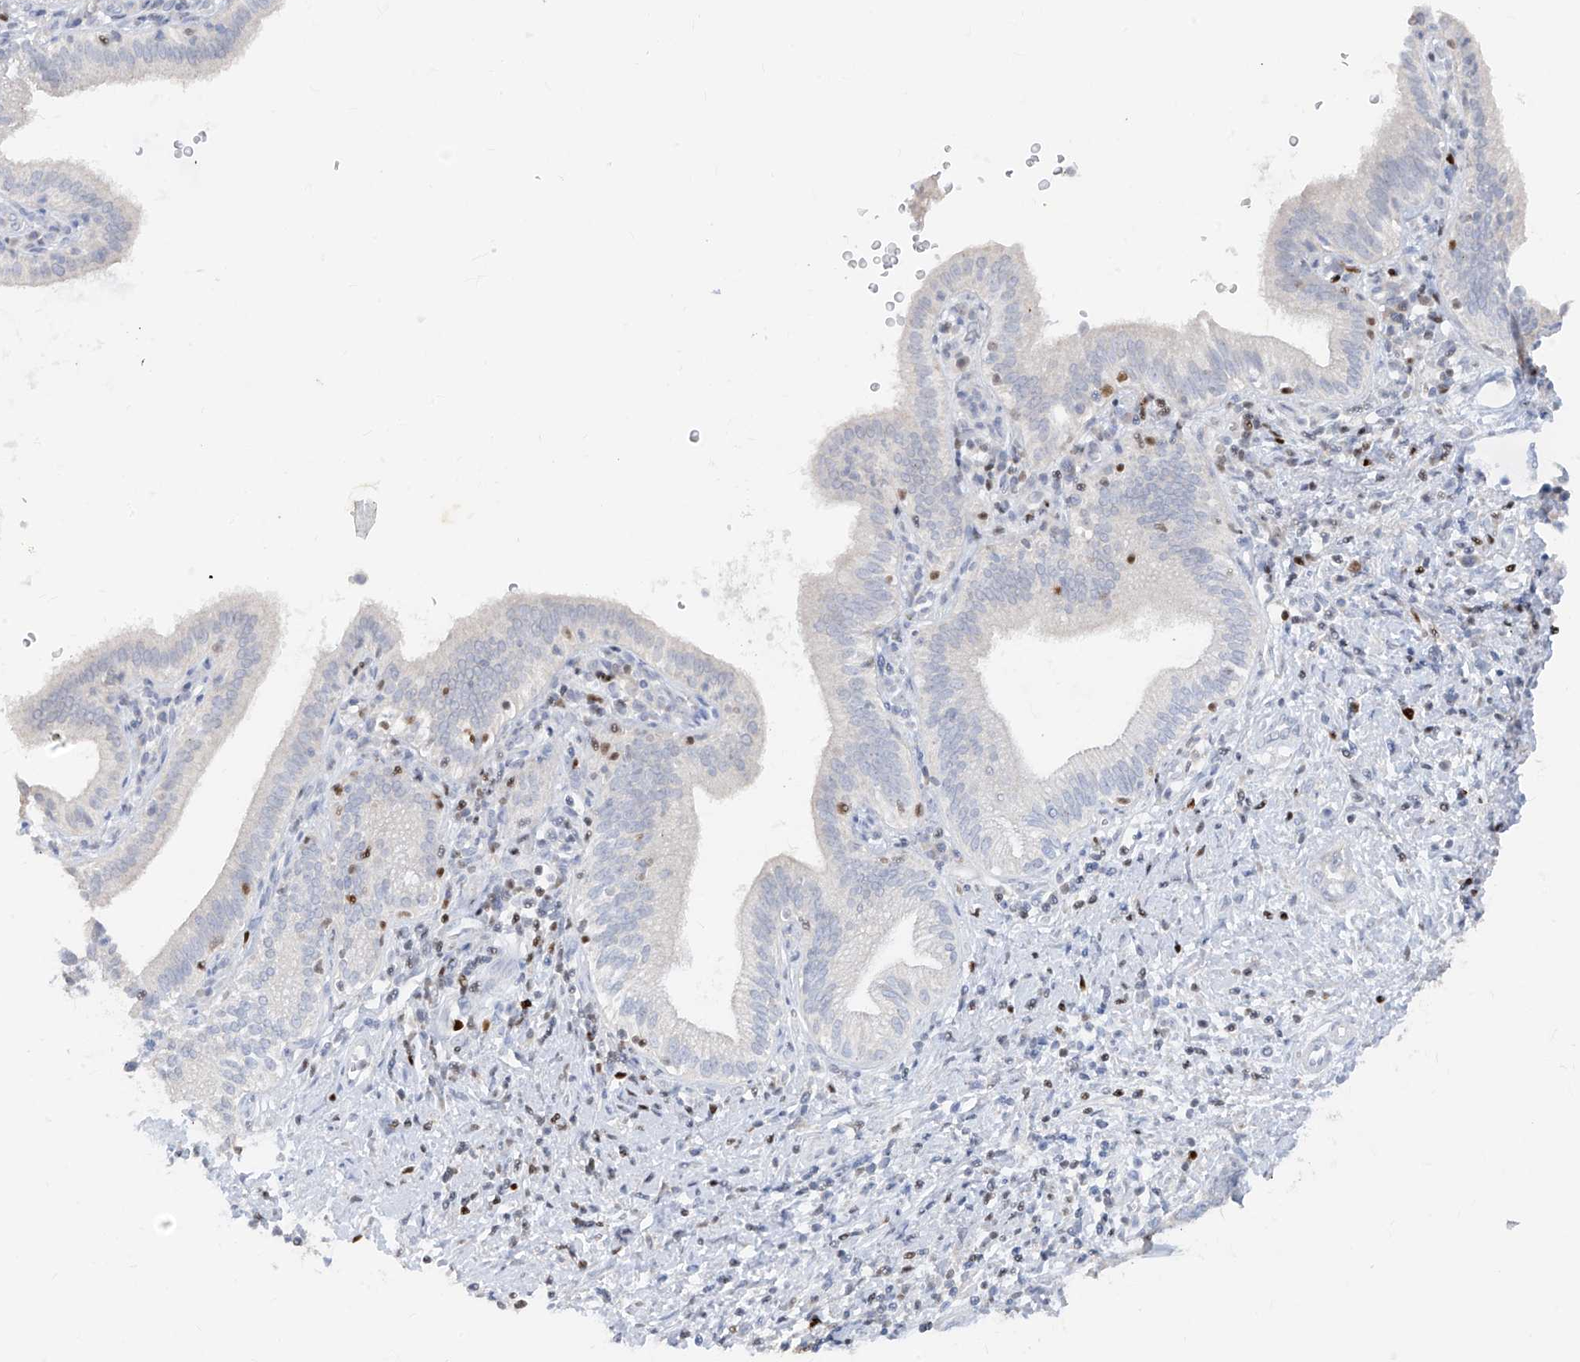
{"staining": {"intensity": "negative", "quantity": "none", "location": "none"}, "tissue": "pancreatic cancer", "cell_type": "Tumor cells", "image_type": "cancer", "snomed": [{"axis": "morphology", "description": "Adenocarcinoma, NOS"}, {"axis": "topography", "description": "Pancreas"}], "caption": "Immunohistochemistry of human pancreatic cancer displays no expression in tumor cells. (DAB (3,3'-diaminobenzidine) immunohistochemistry (IHC) with hematoxylin counter stain).", "gene": "TBX21", "patient": {"sex": "female", "age": 73}}